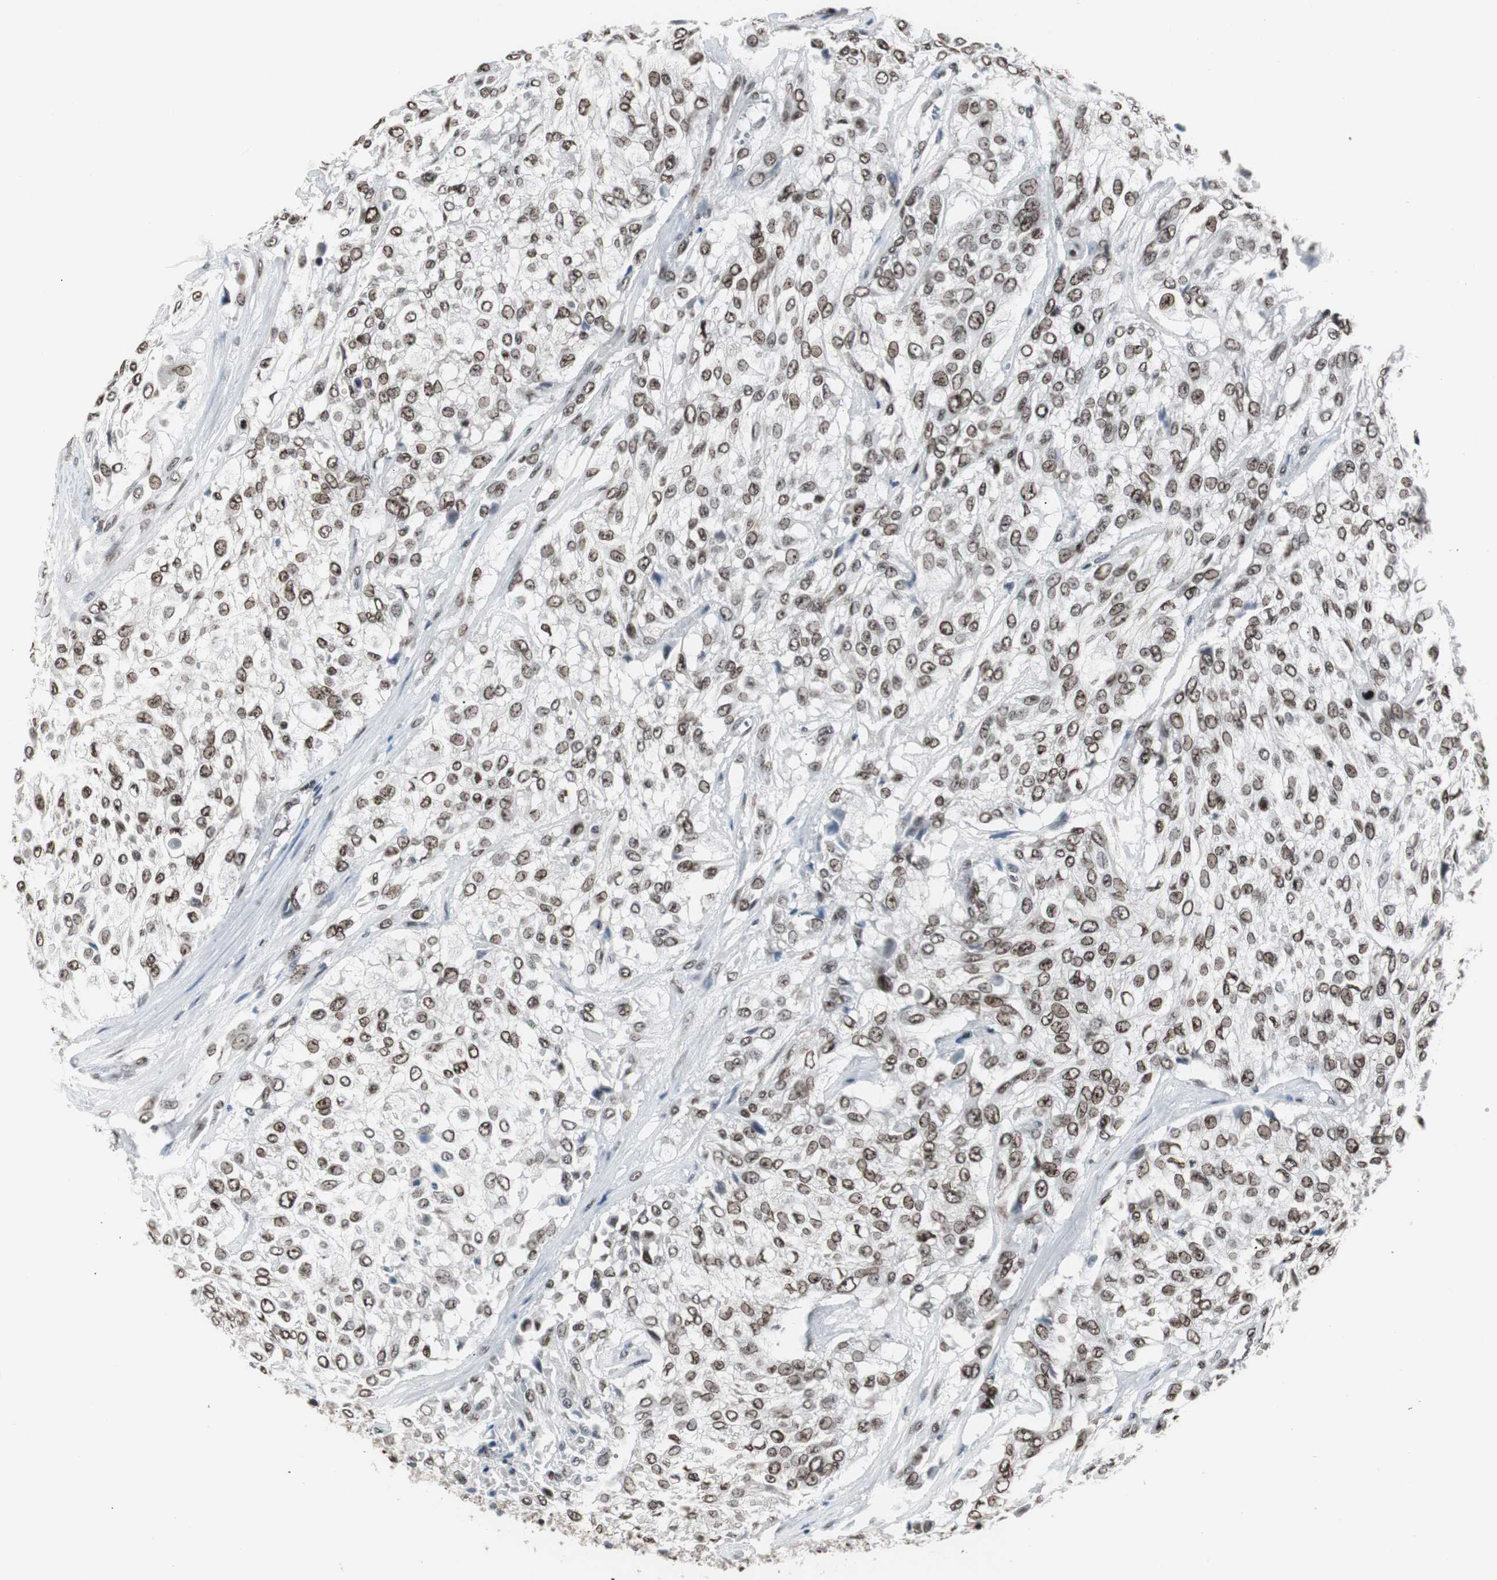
{"staining": {"intensity": "strong", "quantity": ">75%", "location": "nuclear"}, "tissue": "urothelial cancer", "cell_type": "Tumor cells", "image_type": "cancer", "snomed": [{"axis": "morphology", "description": "Urothelial carcinoma, High grade"}, {"axis": "topography", "description": "Urinary bladder"}], "caption": "Brown immunohistochemical staining in urothelial carcinoma (high-grade) reveals strong nuclear positivity in approximately >75% of tumor cells.", "gene": "XRCC1", "patient": {"sex": "male", "age": 57}}